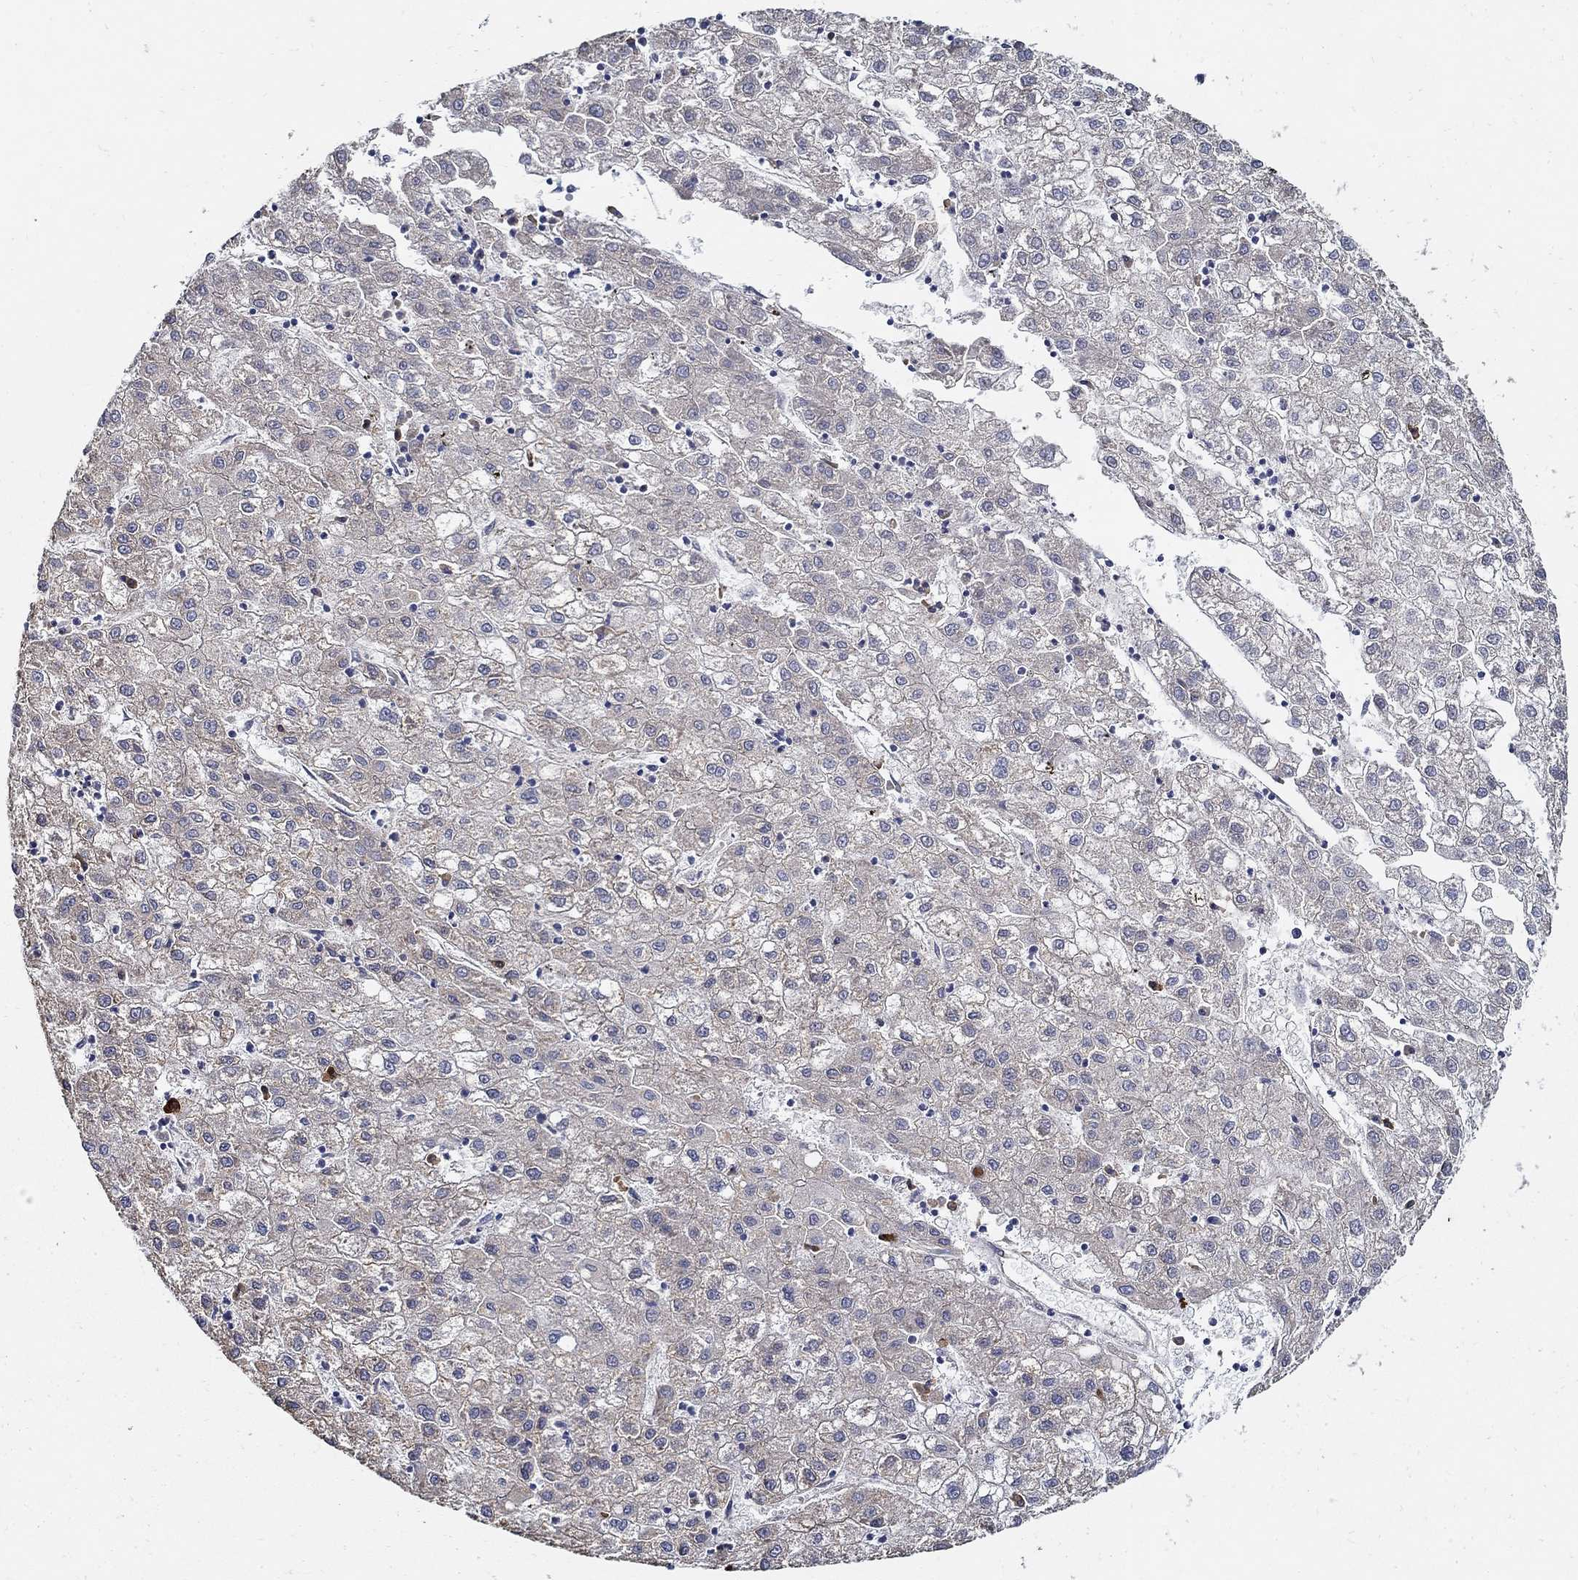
{"staining": {"intensity": "negative", "quantity": "none", "location": "none"}, "tissue": "liver cancer", "cell_type": "Tumor cells", "image_type": "cancer", "snomed": [{"axis": "morphology", "description": "Carcinoma, Hepatocellular, NOS"}, {"axis": "topography", "description": "Liver"}], "caption": "Immunohistochemical staining of human liver hepatocellular carcinoma demonstrates no significant staining in tumor cells.", "gene": "EMILIN3", "patient": {"sex": "male", "age": 72}}